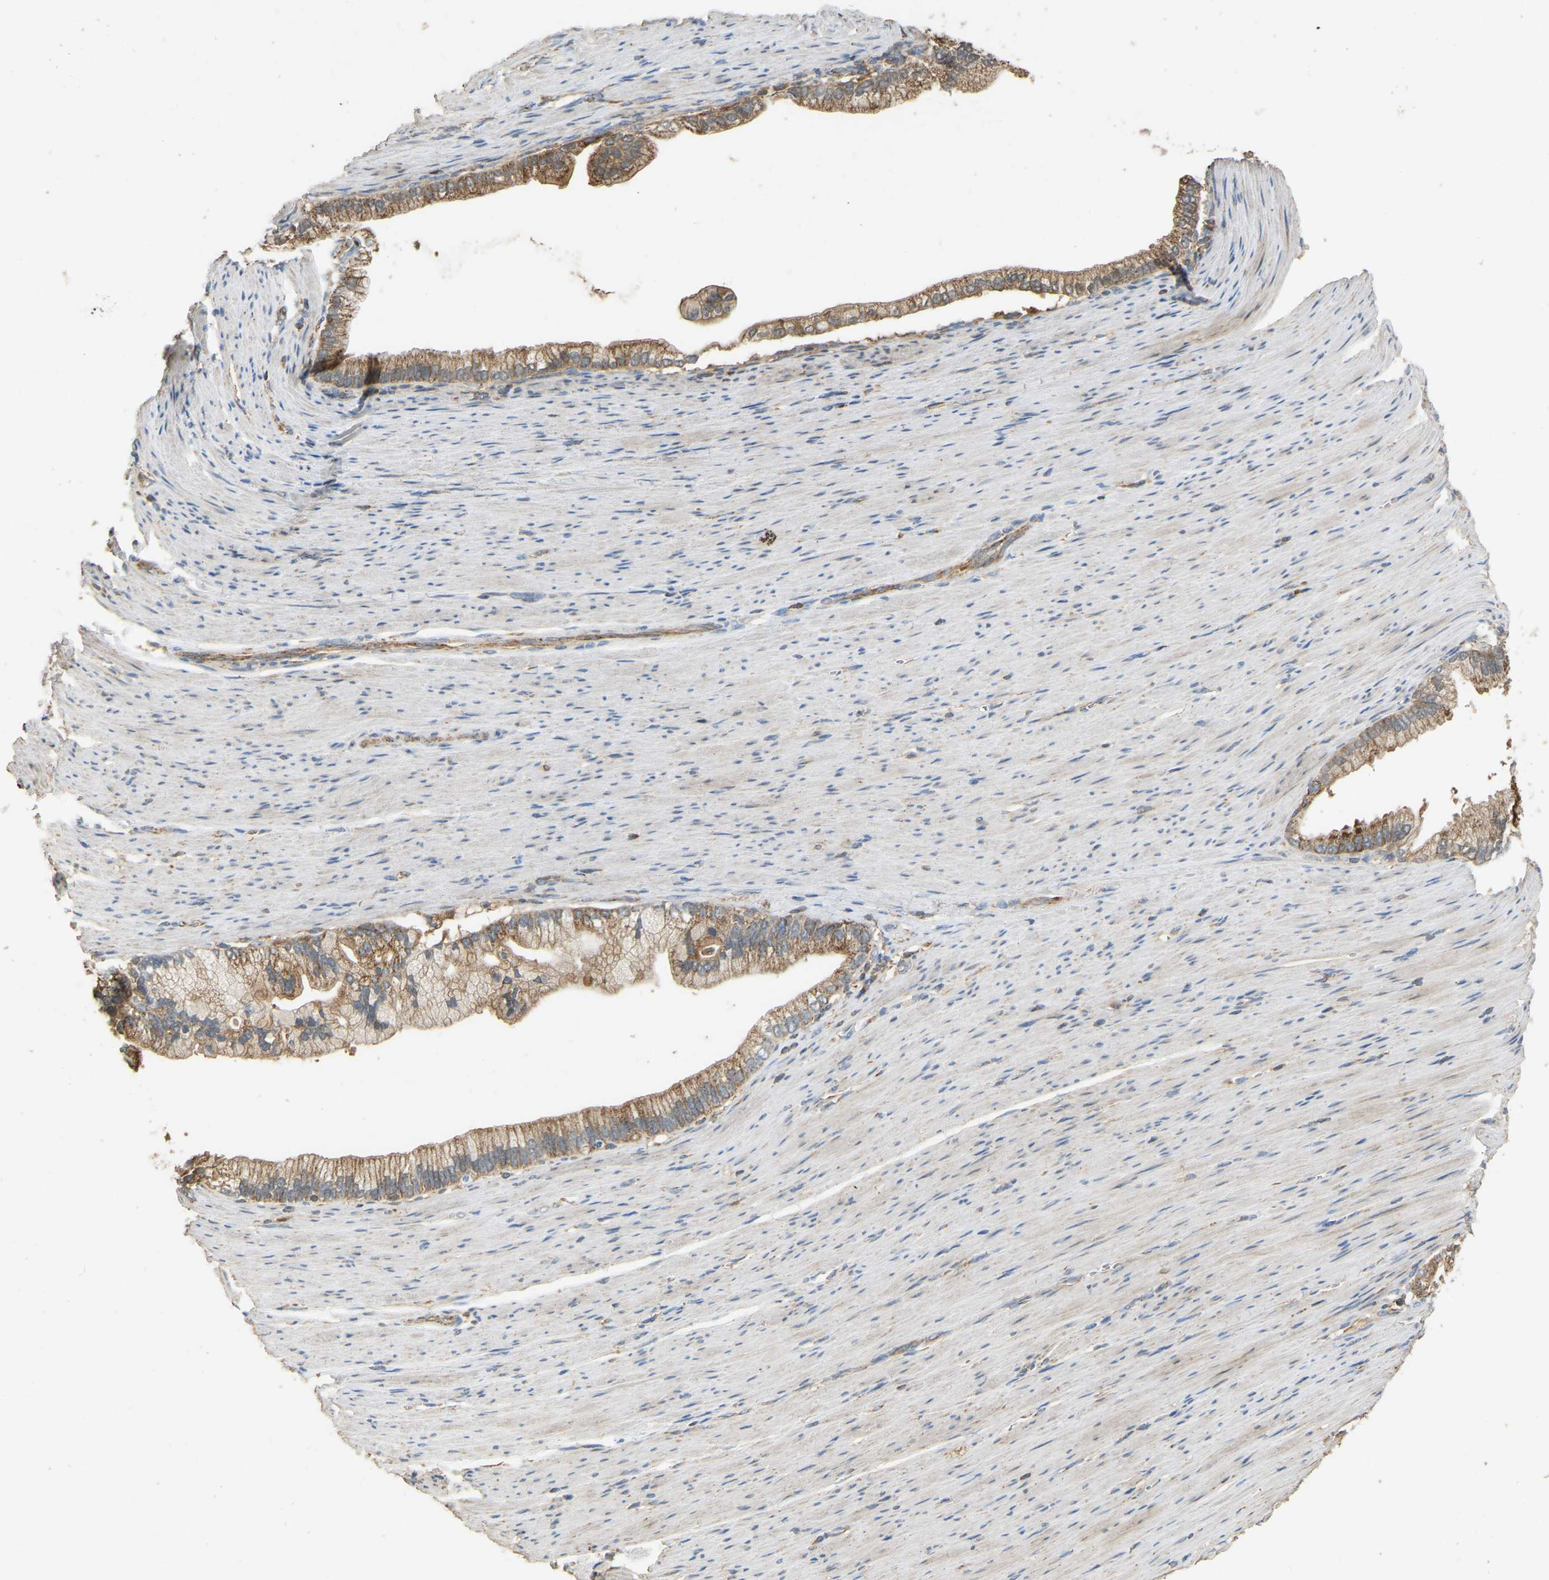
{"staining": {"intensity": "moderate", "quantity": ">75%", "location": "cytoplasmic/membranous"}, "tissue": "pancreatic cancer", "cell_type": "Tumor cells", "image_type": "cancer", "snomed": [{"axis": "morphology", "description": "Adenocarcinoma, NOS"}, {"axis": "topography", "description": "Pancreas"}], "caption": "A brown stain labels moderate cytoplasmic/membranous expression of a protein in human pancreatic cancer (adenocarcinoma) tumor cells. Using DAB (brown) and hematoxylin (blue) stains, captured at high magnification using brightfield microscopy.", "gene": "TUFM", "patient": {"sex": "male", "age": 69}}